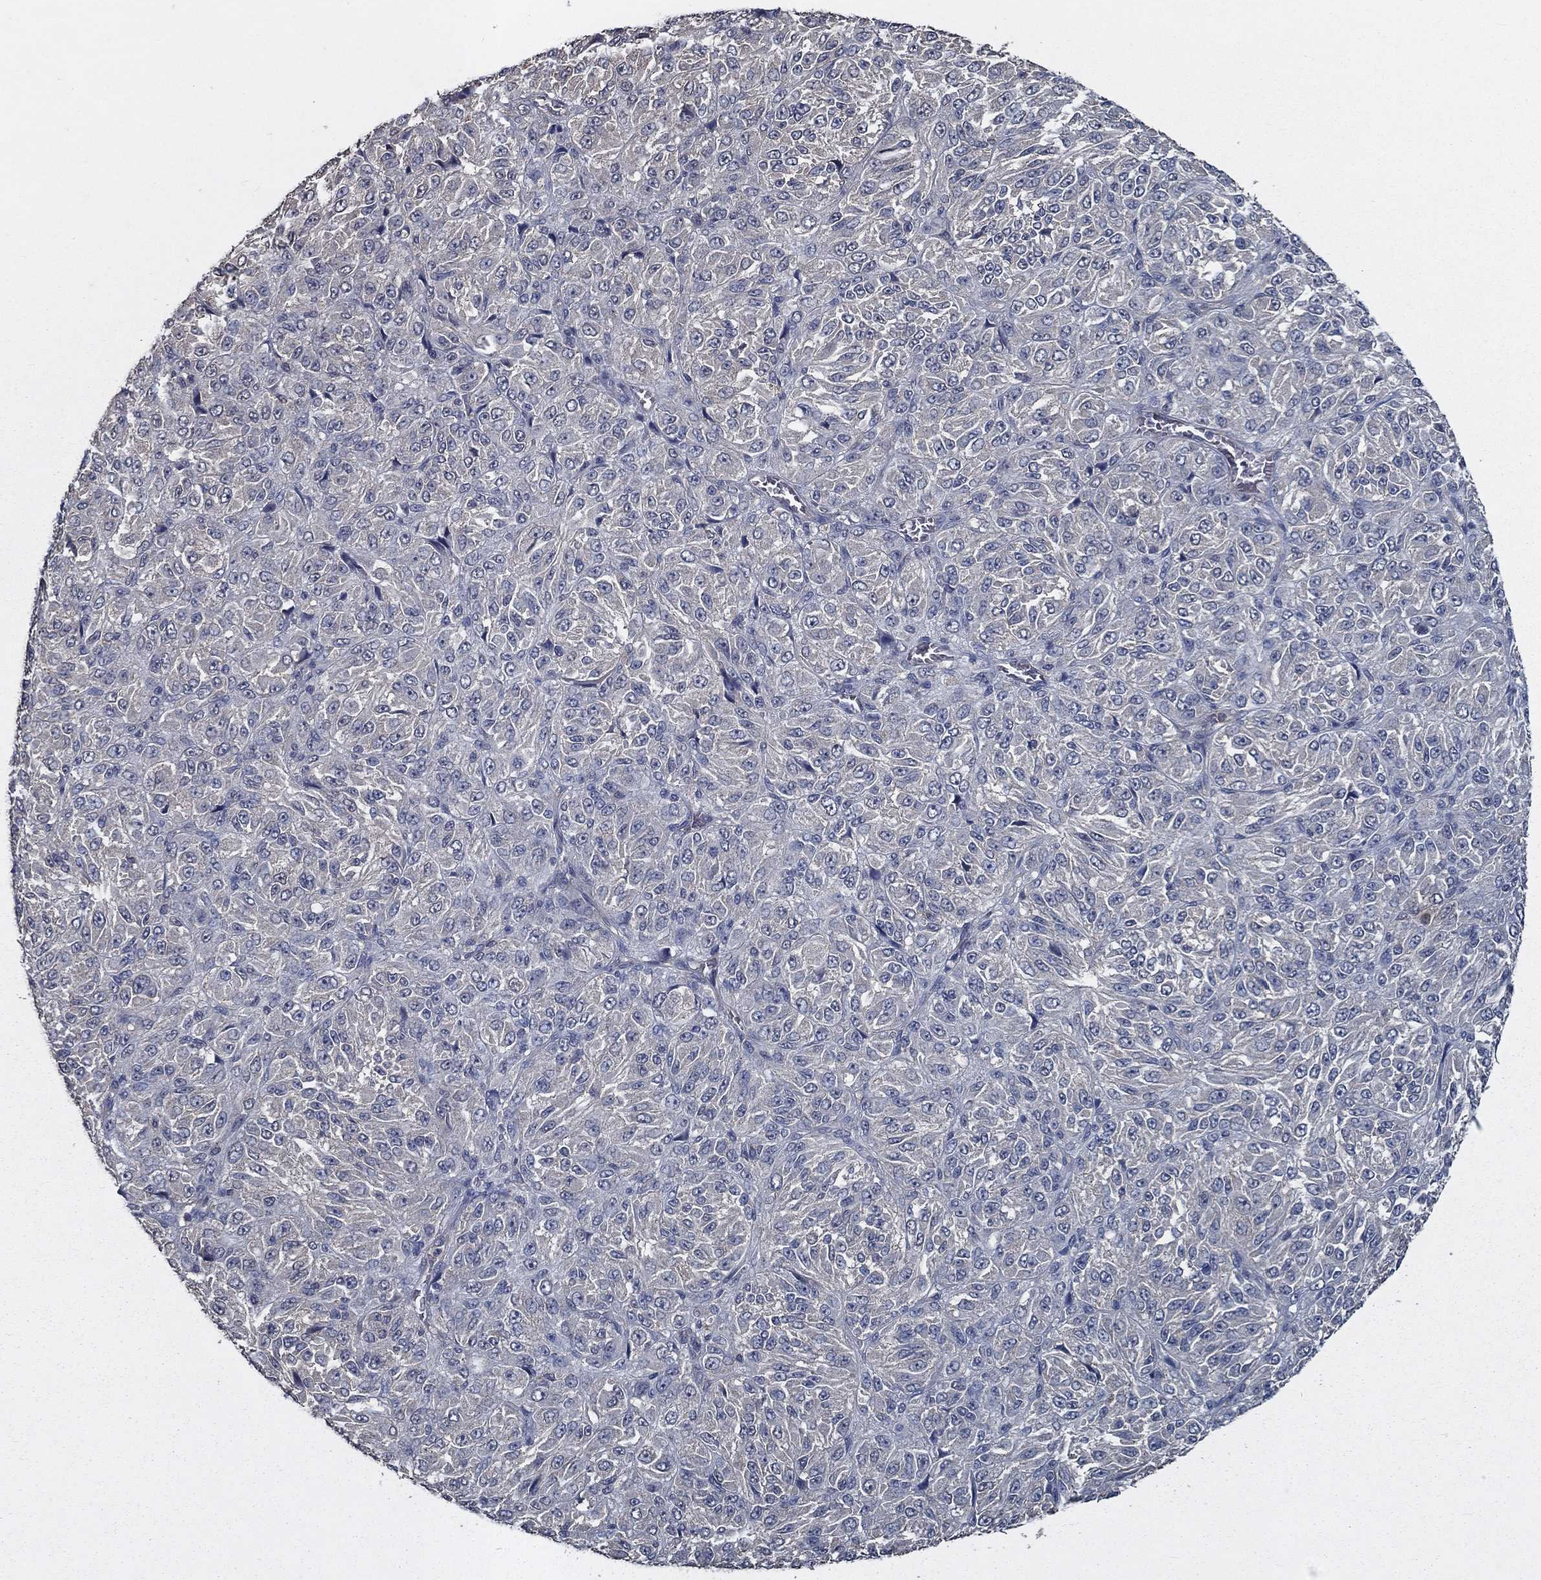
{"staining": {"intensity": "negative", "quantity": "none", "location": "none"}, "tissue": "melanoma", "cell_type": "Tumor cells", "image_type": "cancer", "snomed": [{"axis": "morphology", "description": "Malignant melanoma, Metastatic site"}, {"axis": "topography", "description": "Brain"}], "caption": "Tumor cells are negative for brown protein staining in melanoma.", "gene": "SLC44A1", "patient": {"sex": "female", "age": 56}}